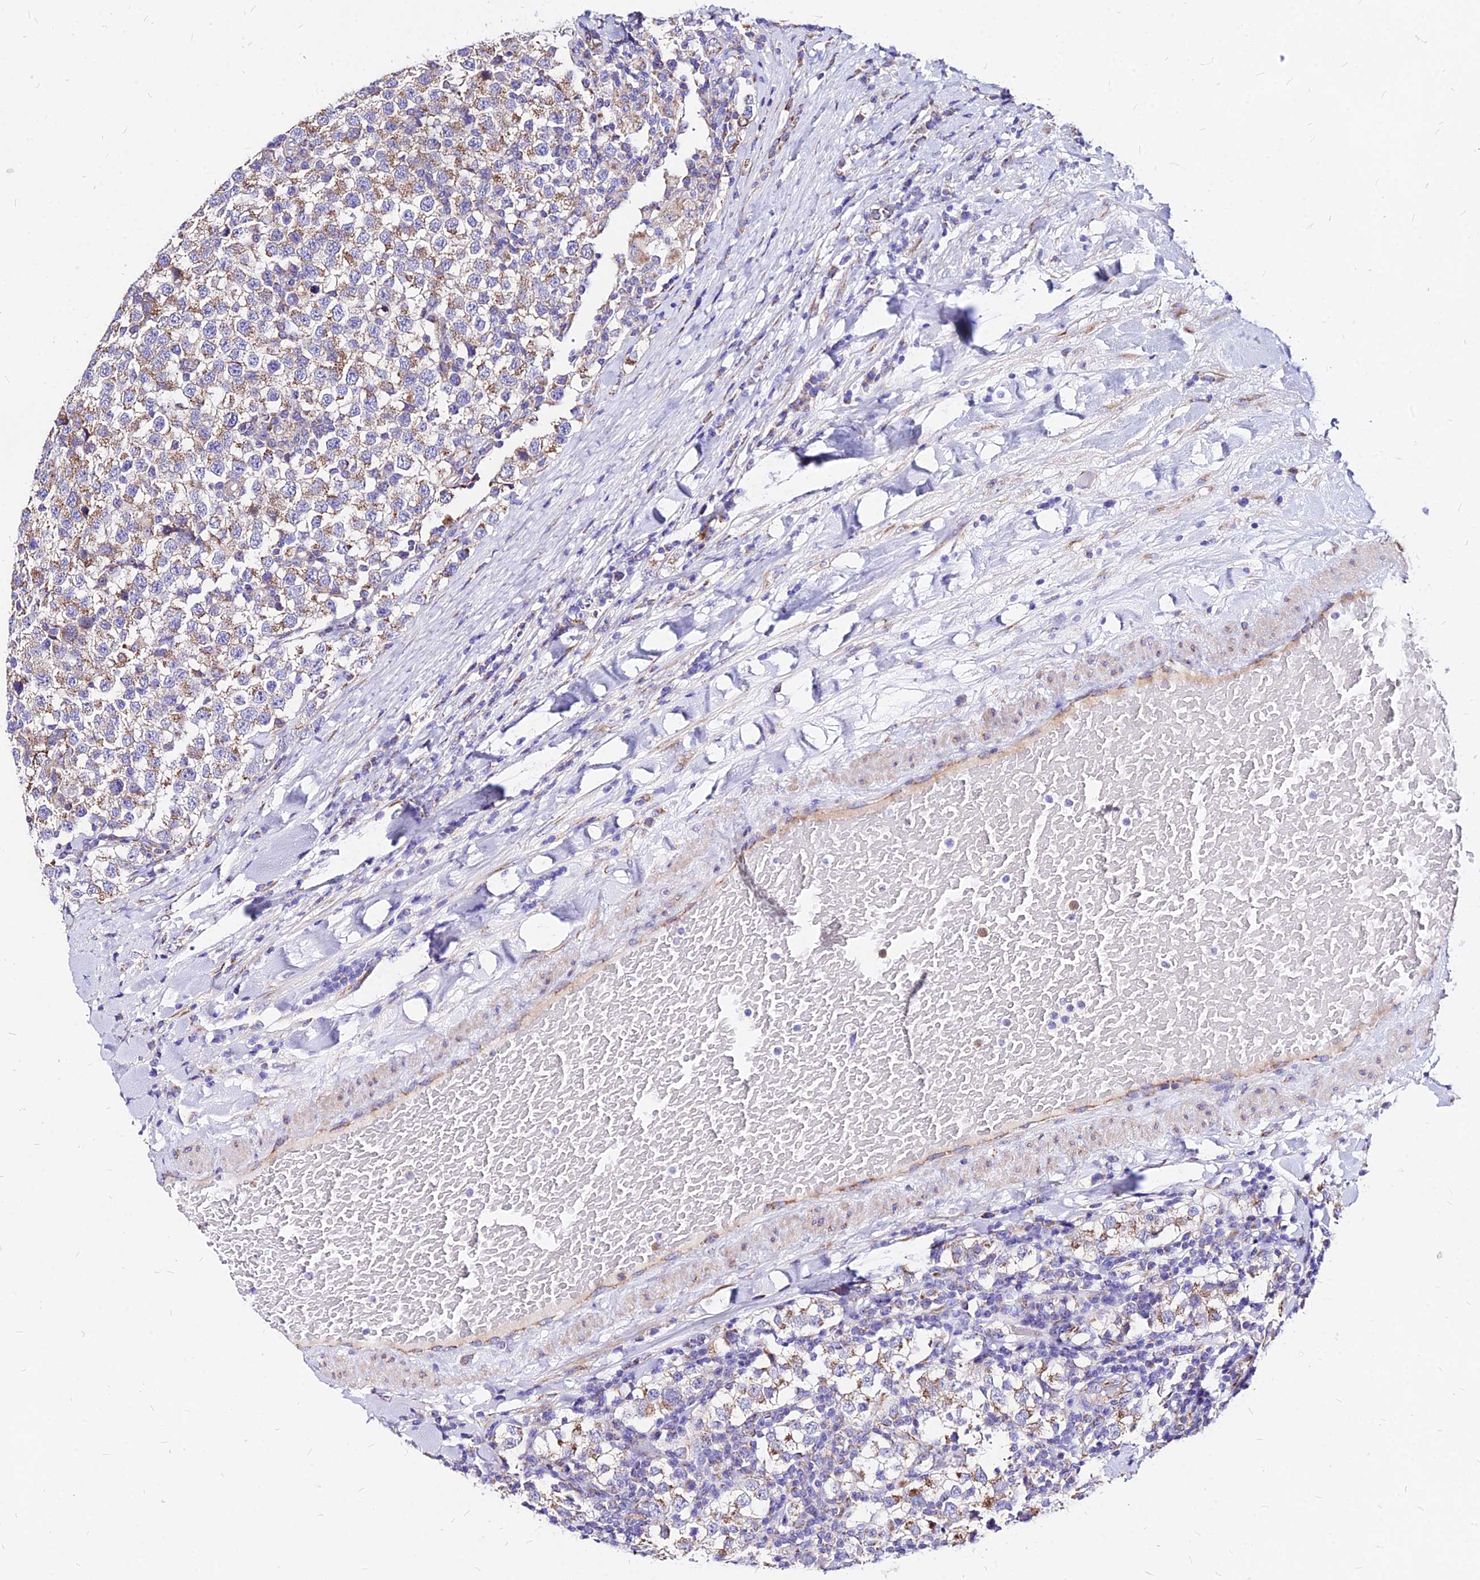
{"staining": {"intensity": "weak", "quantity": ">75%", "location": "cytoplasmic/membranous"}, "tissue": "testis cancer", "cell_type": "Tumor cells", "image_type": "cancer", "snomed": [{"axis": "morphology", "description": "Seminoma, NOS"}, {"axis": "topography", "description": "Testis"}], "caption": "The micrograph displays staining of testis cancer (seminoma), revealing weak cytoplasmic/membranous protein positivity (brown color) within tumor cells.", "gene": "MRPL3", "patient": {"sex": "male", "age": 34}}